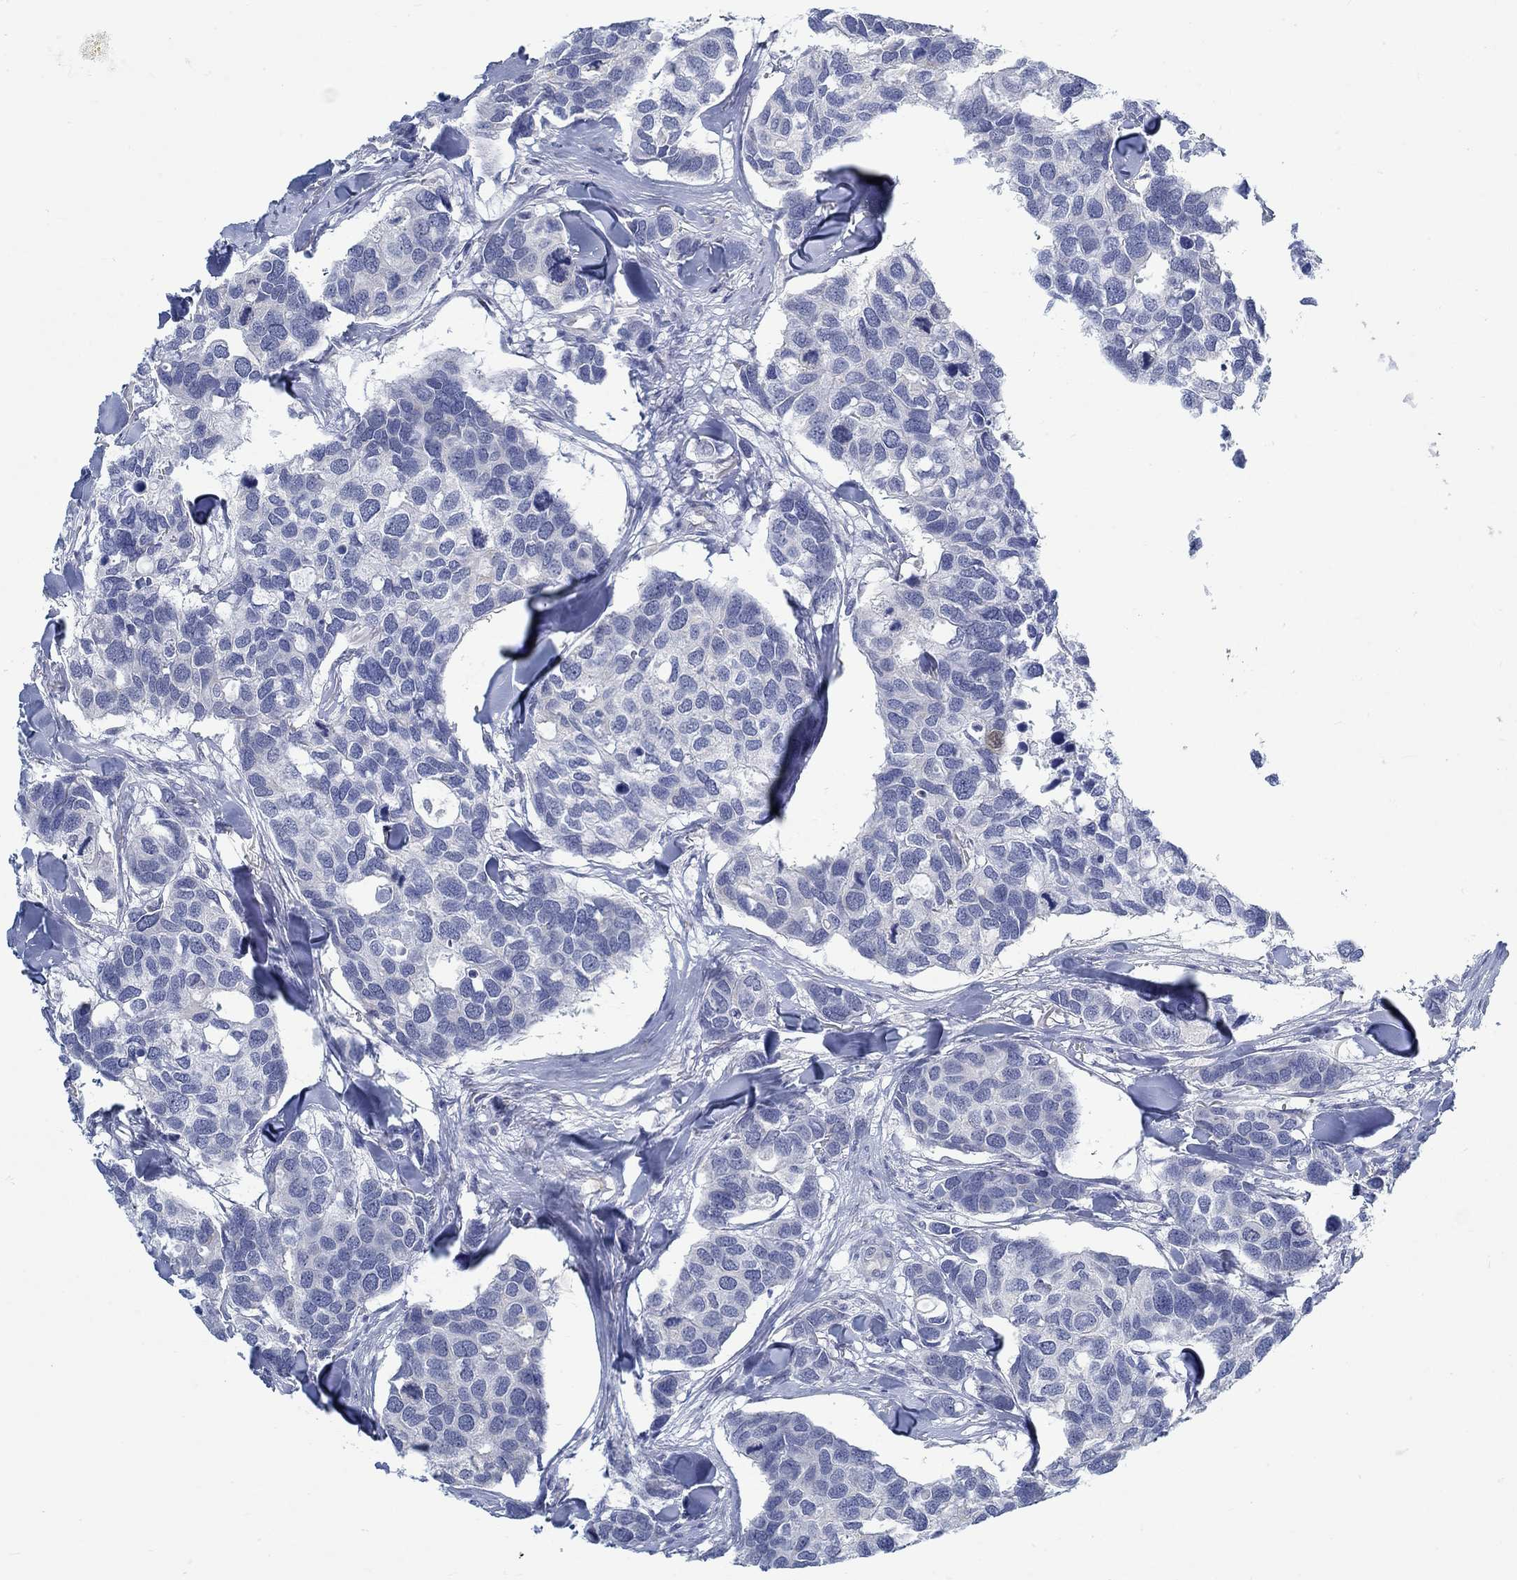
{"staining": {"intensity": "negative", "quantity": "none", "location": "none"}, "tissue": "breast cancer", "cell_type": "Tumor cells", "image_type": "cancer", "snomed": [{"axis": "morphology", "description": "Duct carcinoma"}, {"axis": "topography", "description": "Breast"}], "caption": "A micrograph of human breast infiltrating ductal carcinoma is negative for staining in tumor cells.", "gene": "TEKT4", "patient": {"sex": "female", "age": 83}}